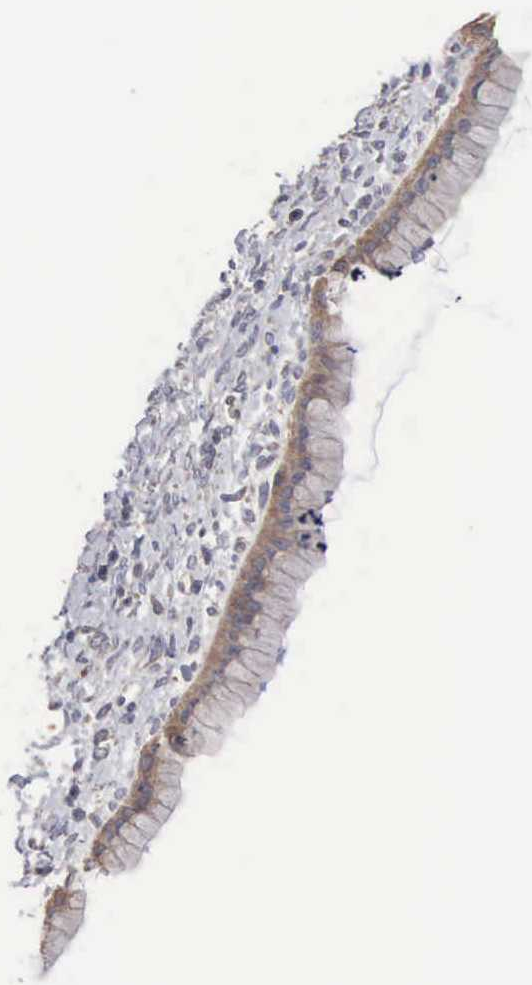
{"staining": {"intensity": "weak", "quantity": ">75%", "location": "cytoplasmic/membranous"}, "tissue": "ovarian cancer", "cell_type": "Tumor cells", "image_type": "cancer", "snomed": [{"axis": "morphology", "description": "Cystadenocarcinoma, mucinous, NOS"}, {"axis": "topography", "description": "Ovary"}], "caption": "Protein staining of mucinous cystadenocarcinoma (ovarian) tissue reveals weak cytoplasmic/membranous expression in approximately >75% of tumor cells.", "gene": "INF2", "patient": {"sex": "female", "age": 25}}